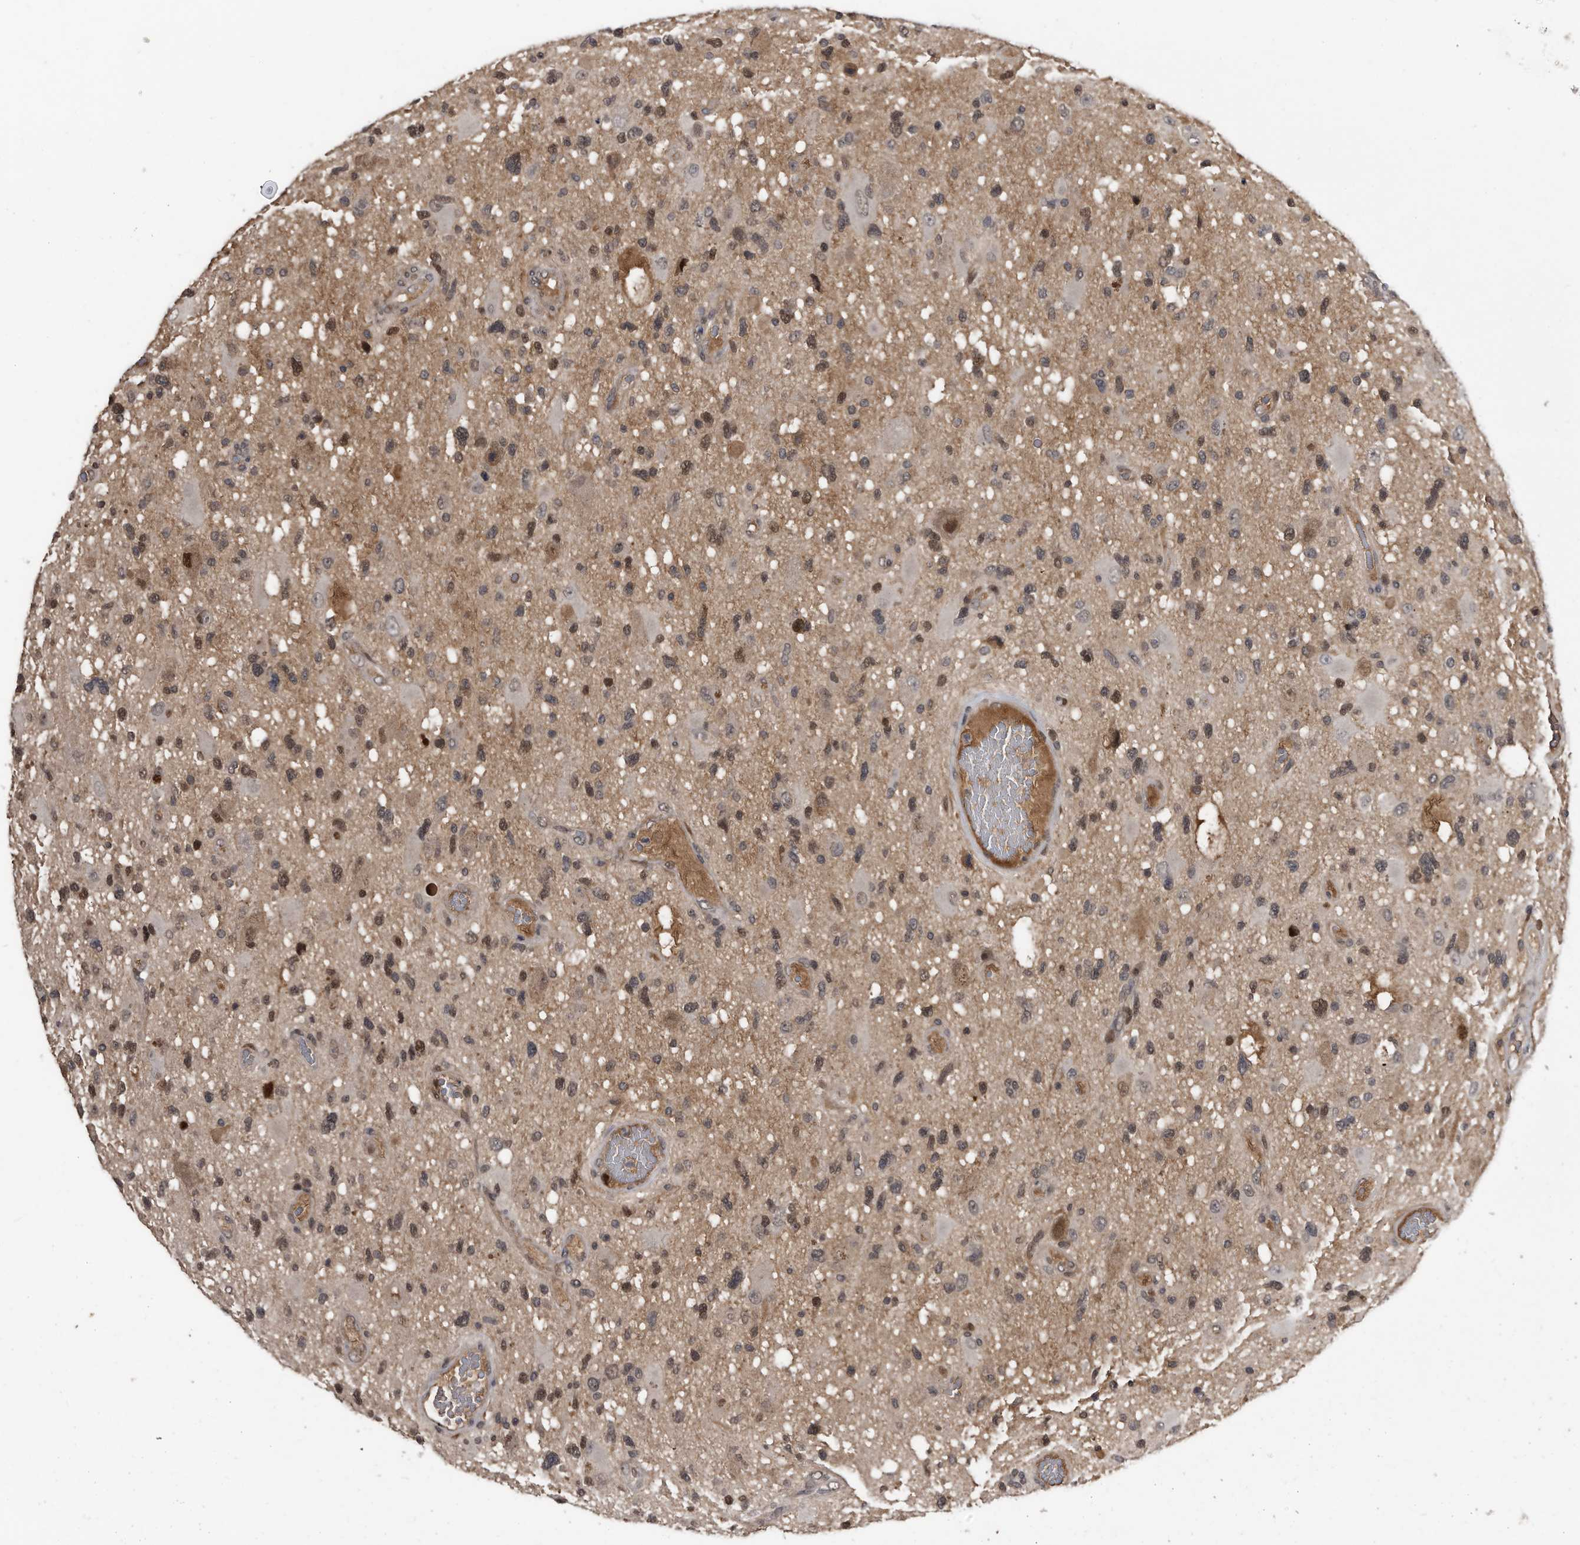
{"staining": {"intensity": "moderate", "quantity": "25%-75%", "location": "nuclear"}, "tissue": "glioma", "cell_type": "Tumor cells", "image_type": "cancer", "snomed": [{"axis": "morphology", "description": "Glioma, malignant, High grade"}, {"axis": "topography", "description": "Brain"}], "caption": "Moderate nuclear staining for a protein is present in about 25%-75% of tumor cells of glioma using immunohistochemistry.", "gene": "RAD23B", "patient": {"sex": "male", "age": 33}}